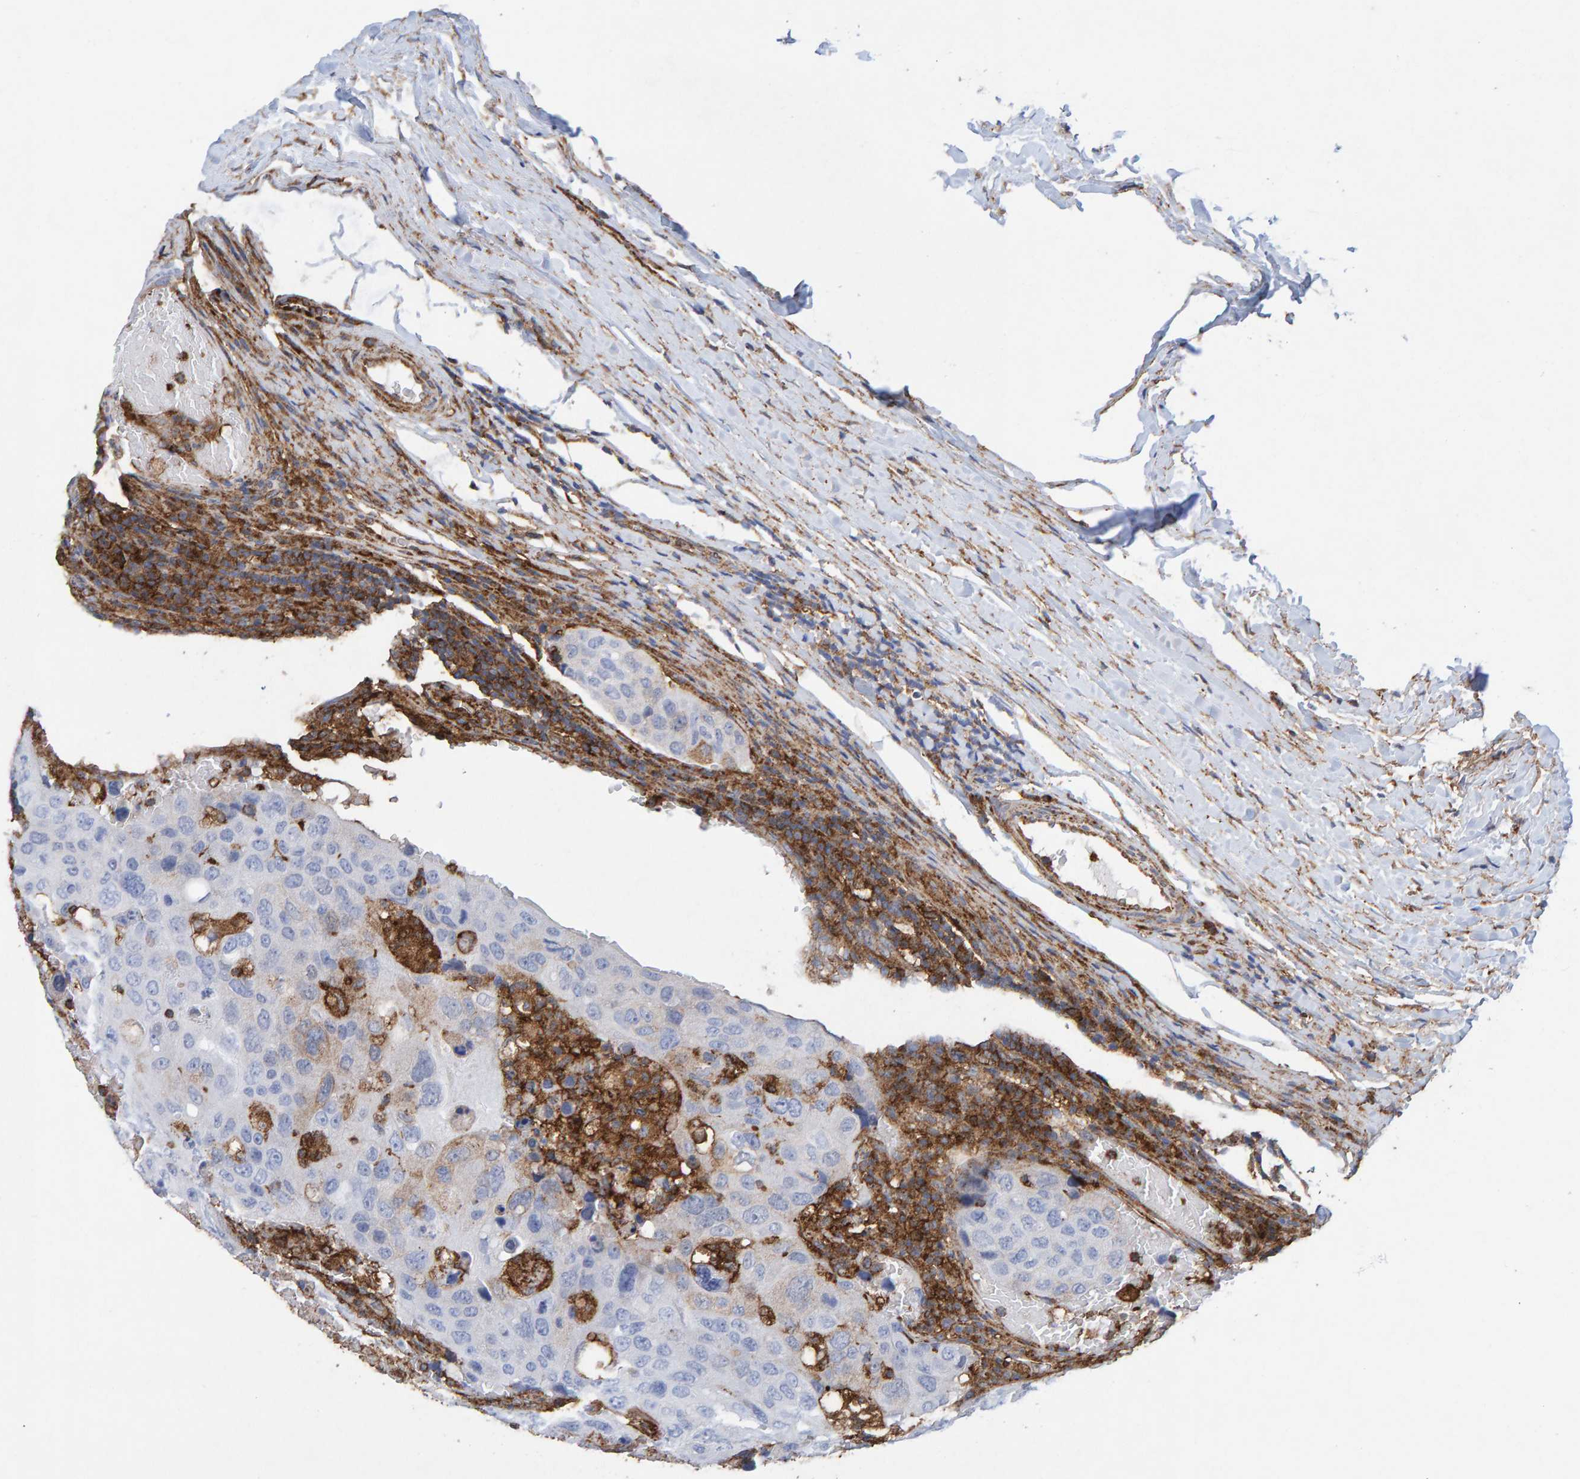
{"staining": {"intensity": "negative", "quantity": "none", "location": "none"}, "tissue": "urothelial cancer", "cell_type": "Tumor cells", "image_type": "cancer", "snomed": [{"axis": "morphology", "description": "Urothelial carcinoma, High grade"}, {"axis": "topography", "description": "Lymph node"}, {"axis": "topography", "description": "Urinary bladder"}], "caption": "The immunohistochemistry photomicrograph has no significant positivity in tumor cells of urothelial cancer tissue.", "gene": "MVP", "patient": {"sex": "male", "age": 51}}